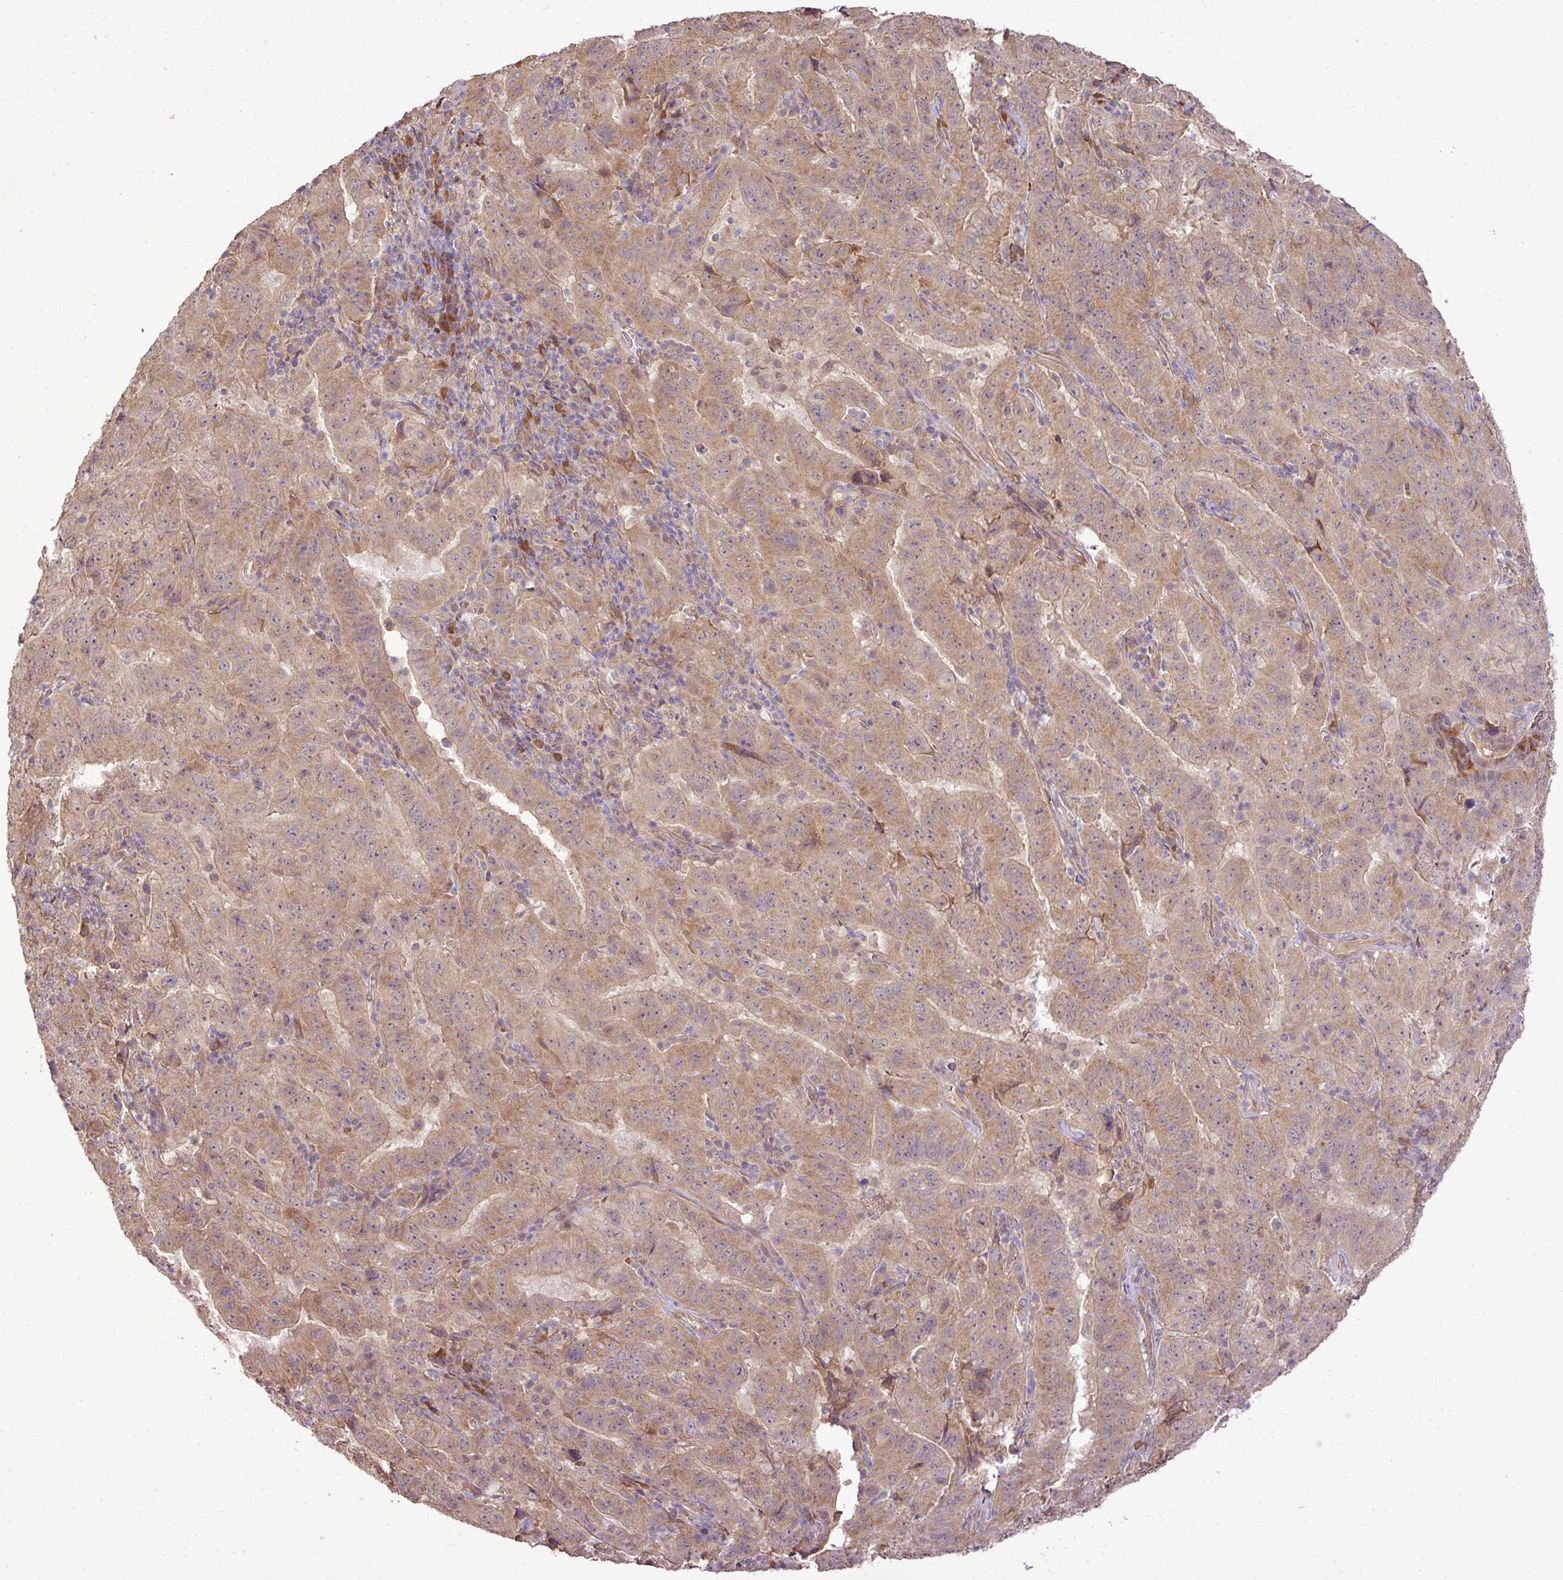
{"staining": {"intensity": "moderate", "quantity": ">75%", "location": "cytoplasmic/membranous"}, "tissue": "pancreatic cancer", "cell_type": "Tumor cells", "image_type": "cancer", "snomed": [{"axis": "morphology", "description": "Adenocarcinoma, NOS"}, {"axis": "topography", "description": "Pancreas"}], "caption": "Adenocarcinoma (pancreatic) stained with IHC reveals moderate cytoplasmic/membranous positivity in about >75% of tumor cells.", "gene": "DNAAF4", "patient": {"sex": "male", "age": 63}}